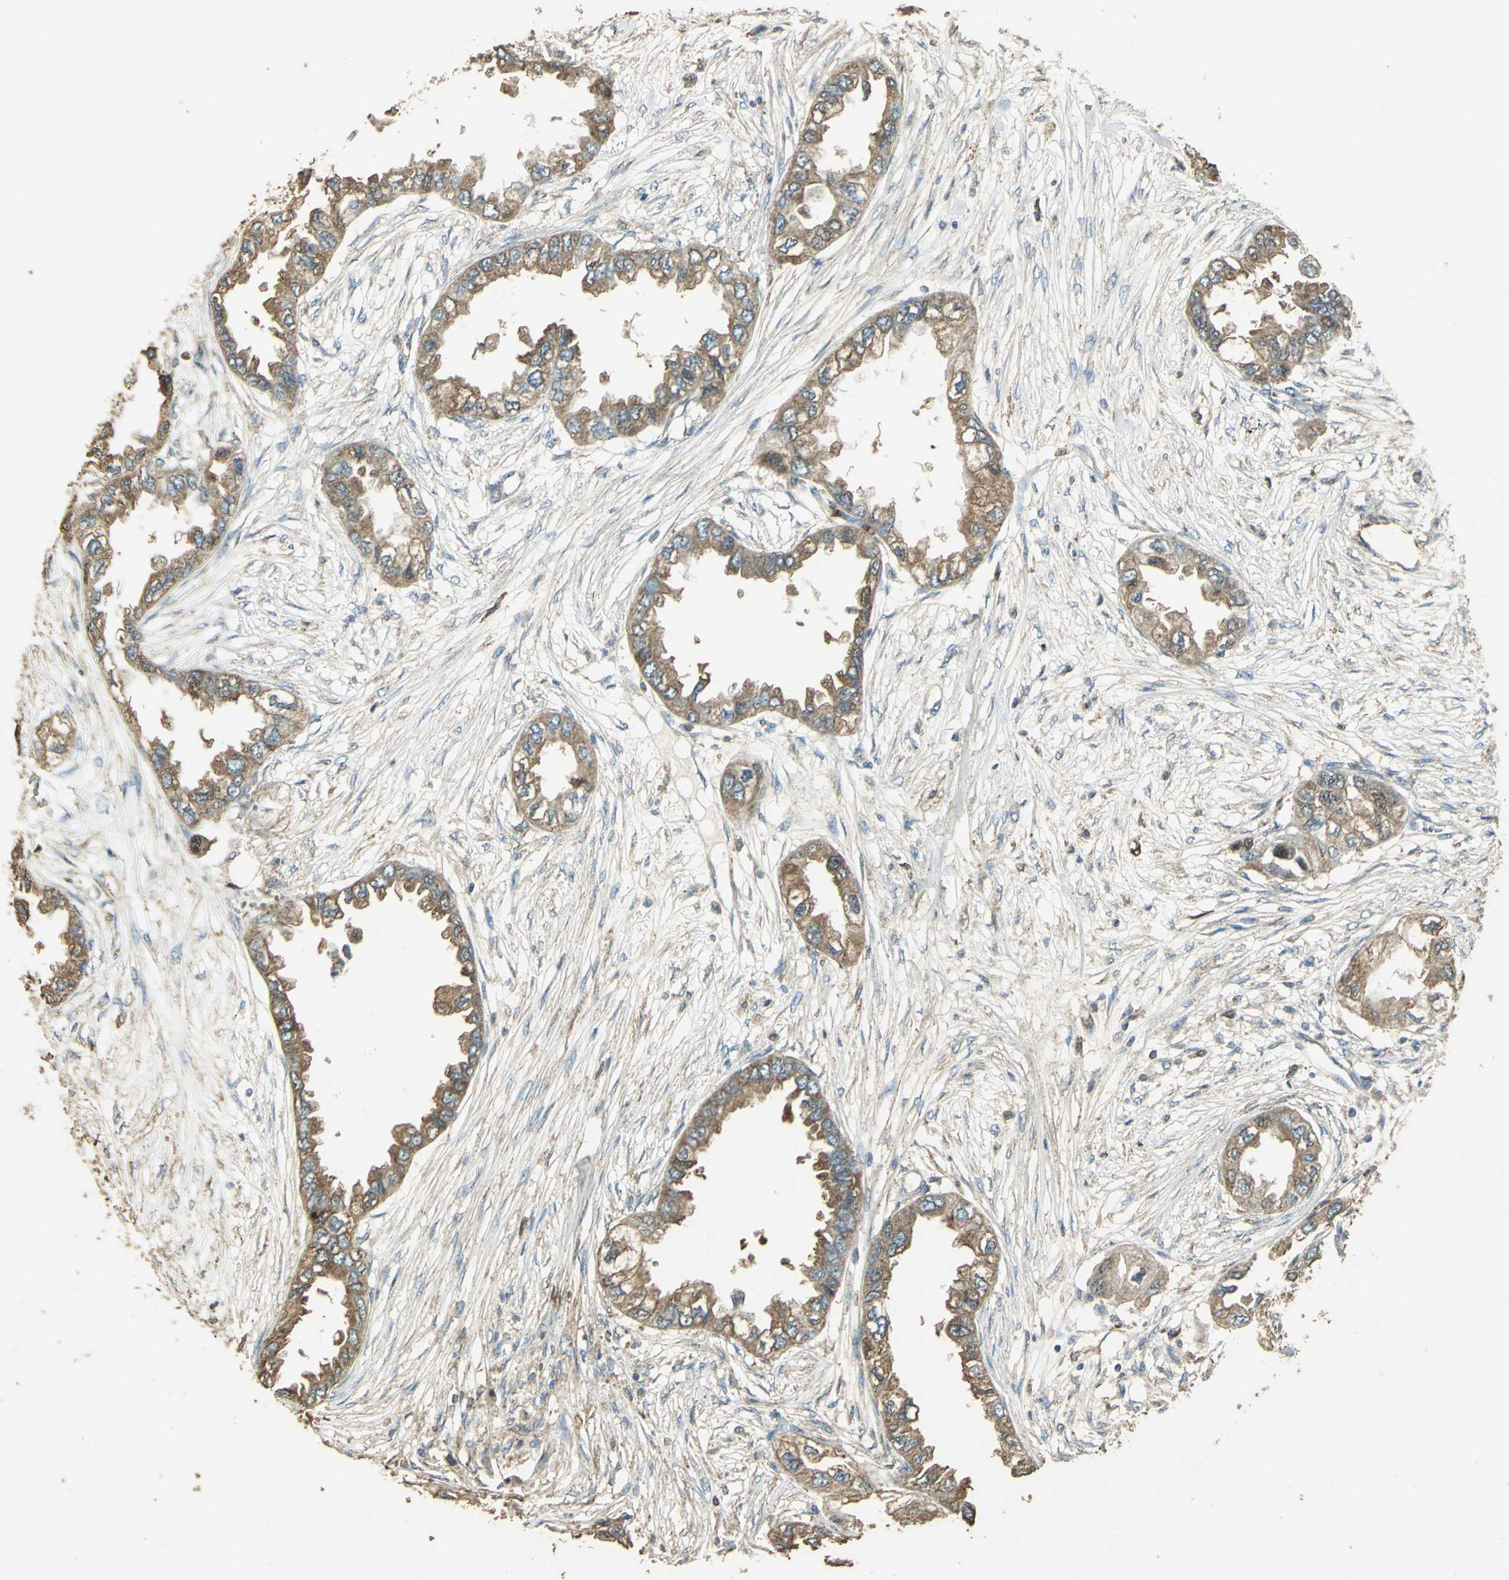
{"staining": {"intensity": "moderate", "quantity": ">75%", "location": "cytoplasmic/membranous"}, "tissue": "endometrial cancer", "cell_type": "Tumor cells", "image_type": "cancer", "snomed": [{"axis": "morphology", "description": "Adenocarcinoma, NOS"}, {"axis": "topography", "description": "Endometrium"}], "caption": "Immunohistochemical staining of endometrial cancer exhibits medium levels of moderate cytoplasmic/membranous protein staining in about >75% of tumor cells.", "gene": "TRAPPC2", "patient": {"sex": "female", "age": 67}}